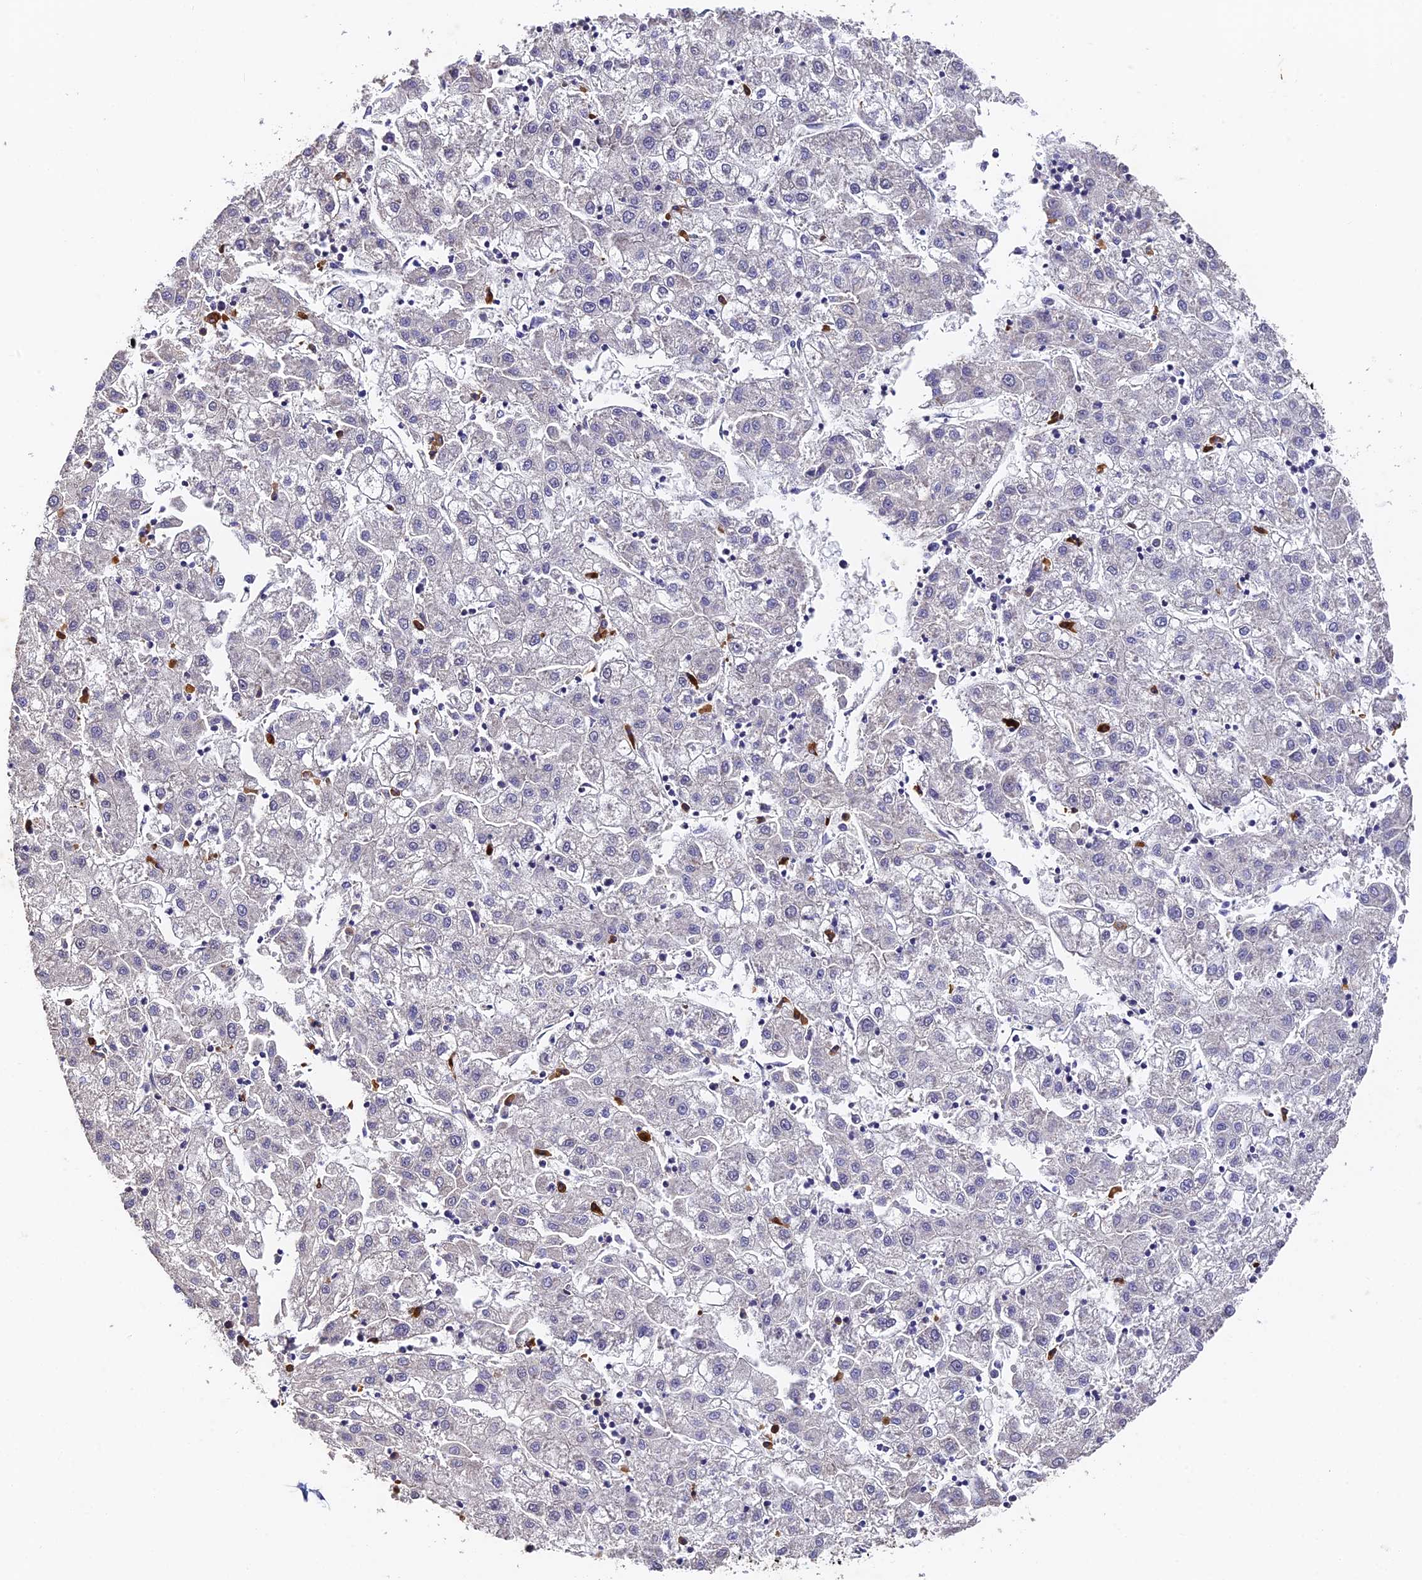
{"staining": {"intensity": "negative", "quantity": "none", "location": "none"}, "tissue": "liver cancer", "cell_type": "Tumor cells", "image_type": "cancer", "snomed": [{"axis": "morphology", "description": "Carcinoma, Hepatocellular, NOS"}, {"axis": "topography", "description": "Liver"}], "caption": "The histopathology image displays no significant expression in tumor cells of liver cancer (hepatocellular carcinoma). (DAB (3,3'-diaminobenzidine) immunohistochemistry (IHC) visualized using brightfield microscopy, high magnification).", "gene": "SLC11A1", "patient": {"sex": "male", "age": 72}}